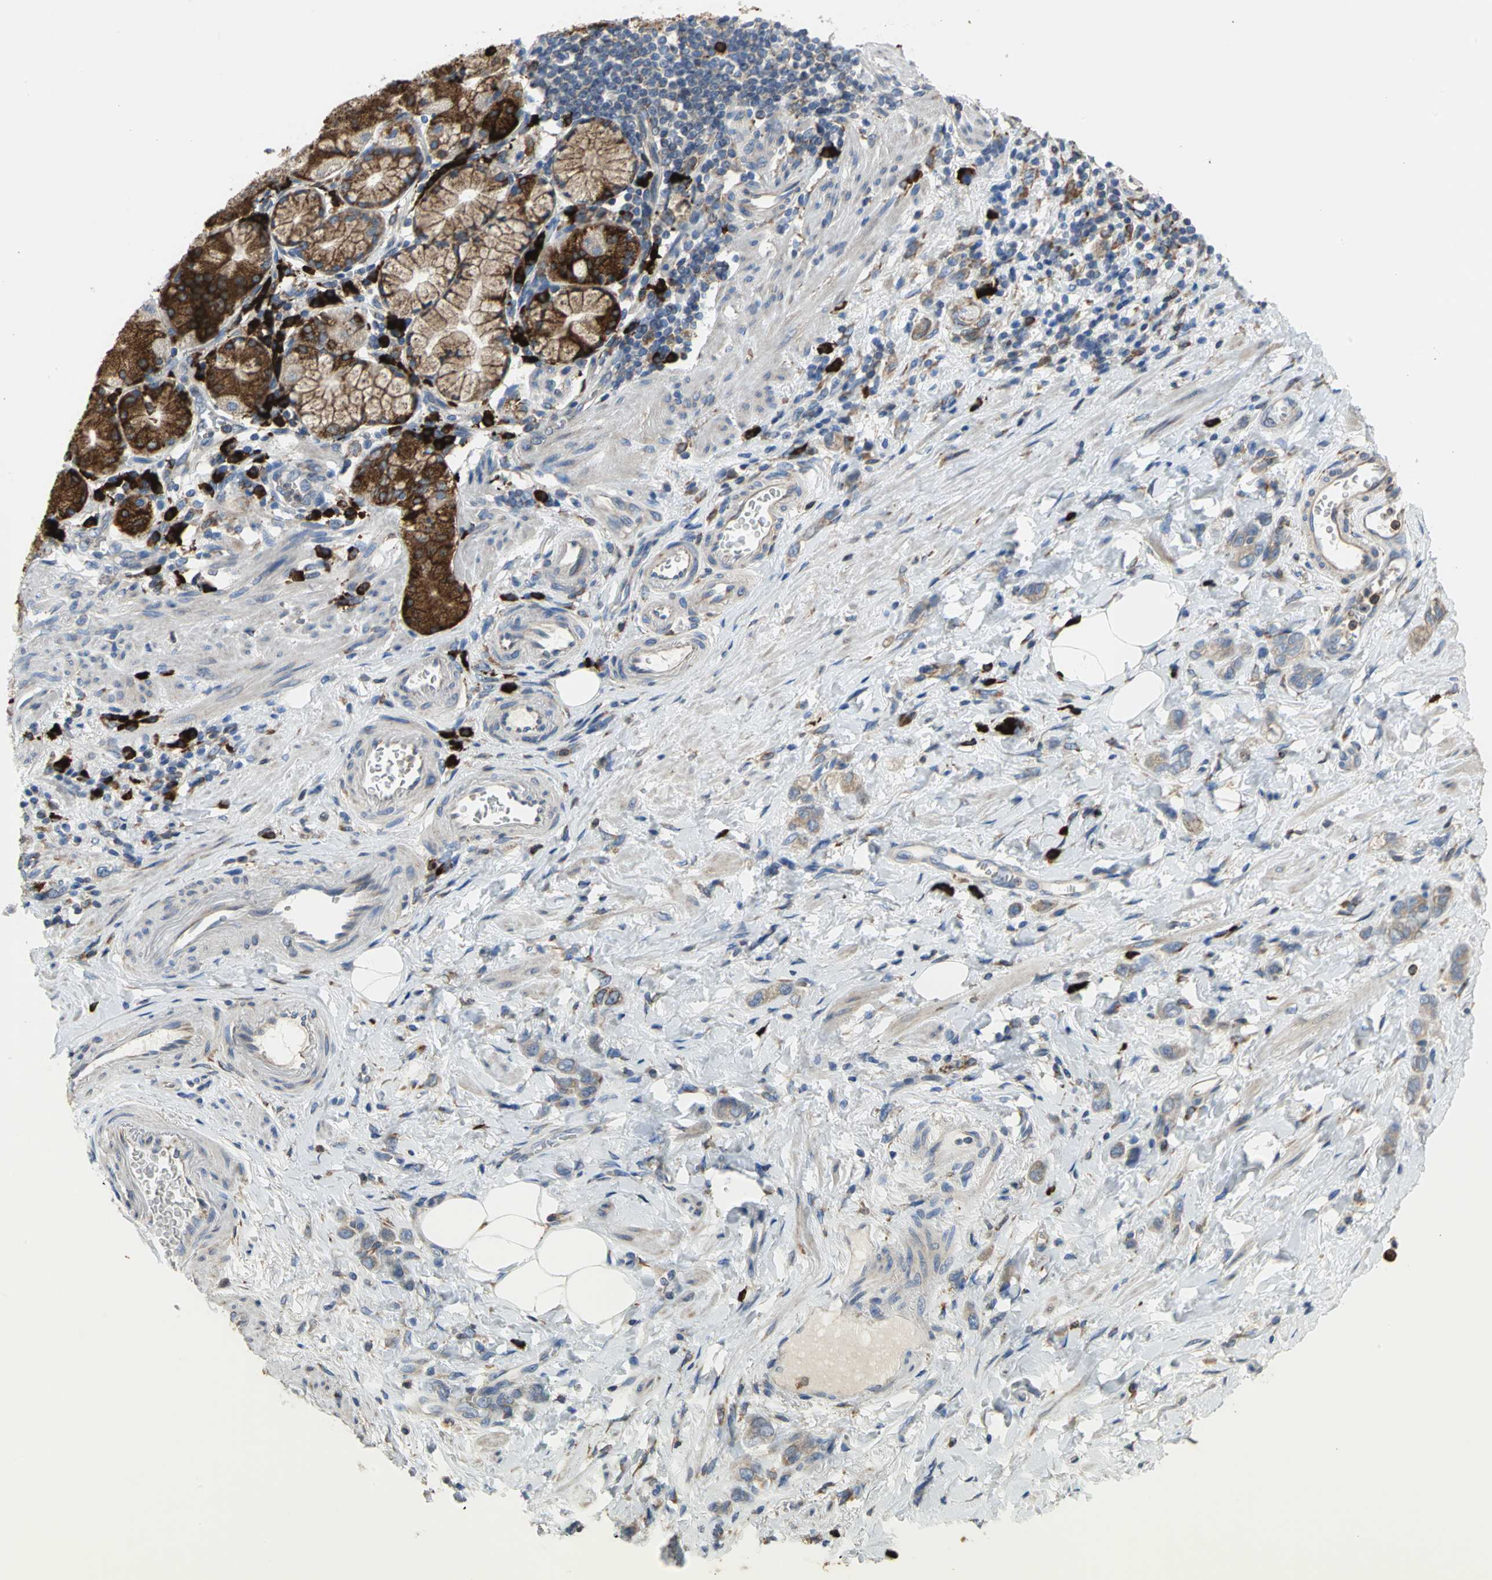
{"staining": {"intensity": "weak", "quantity": "25%-75%", "location": "cytoplasmic/membranous"}, "tissue": "stomach cancer", "cell_type": "Tumor cells", "image_type": "cancer", "snomed": [{"axis": "morphology", "description": "Adenocarcinoma, NOS"}, {"axis": "topography", "description": "Stomach"}], "caption": "Stomach cancer stained with DAB IHC displays low levels of weak cytoplasmic/membranous expression in about 25%-75% of tumor cells. Nuclei are stained in blue.", "gene": "SDF2L1", "patient": {"sex": "male", "age": 82}}